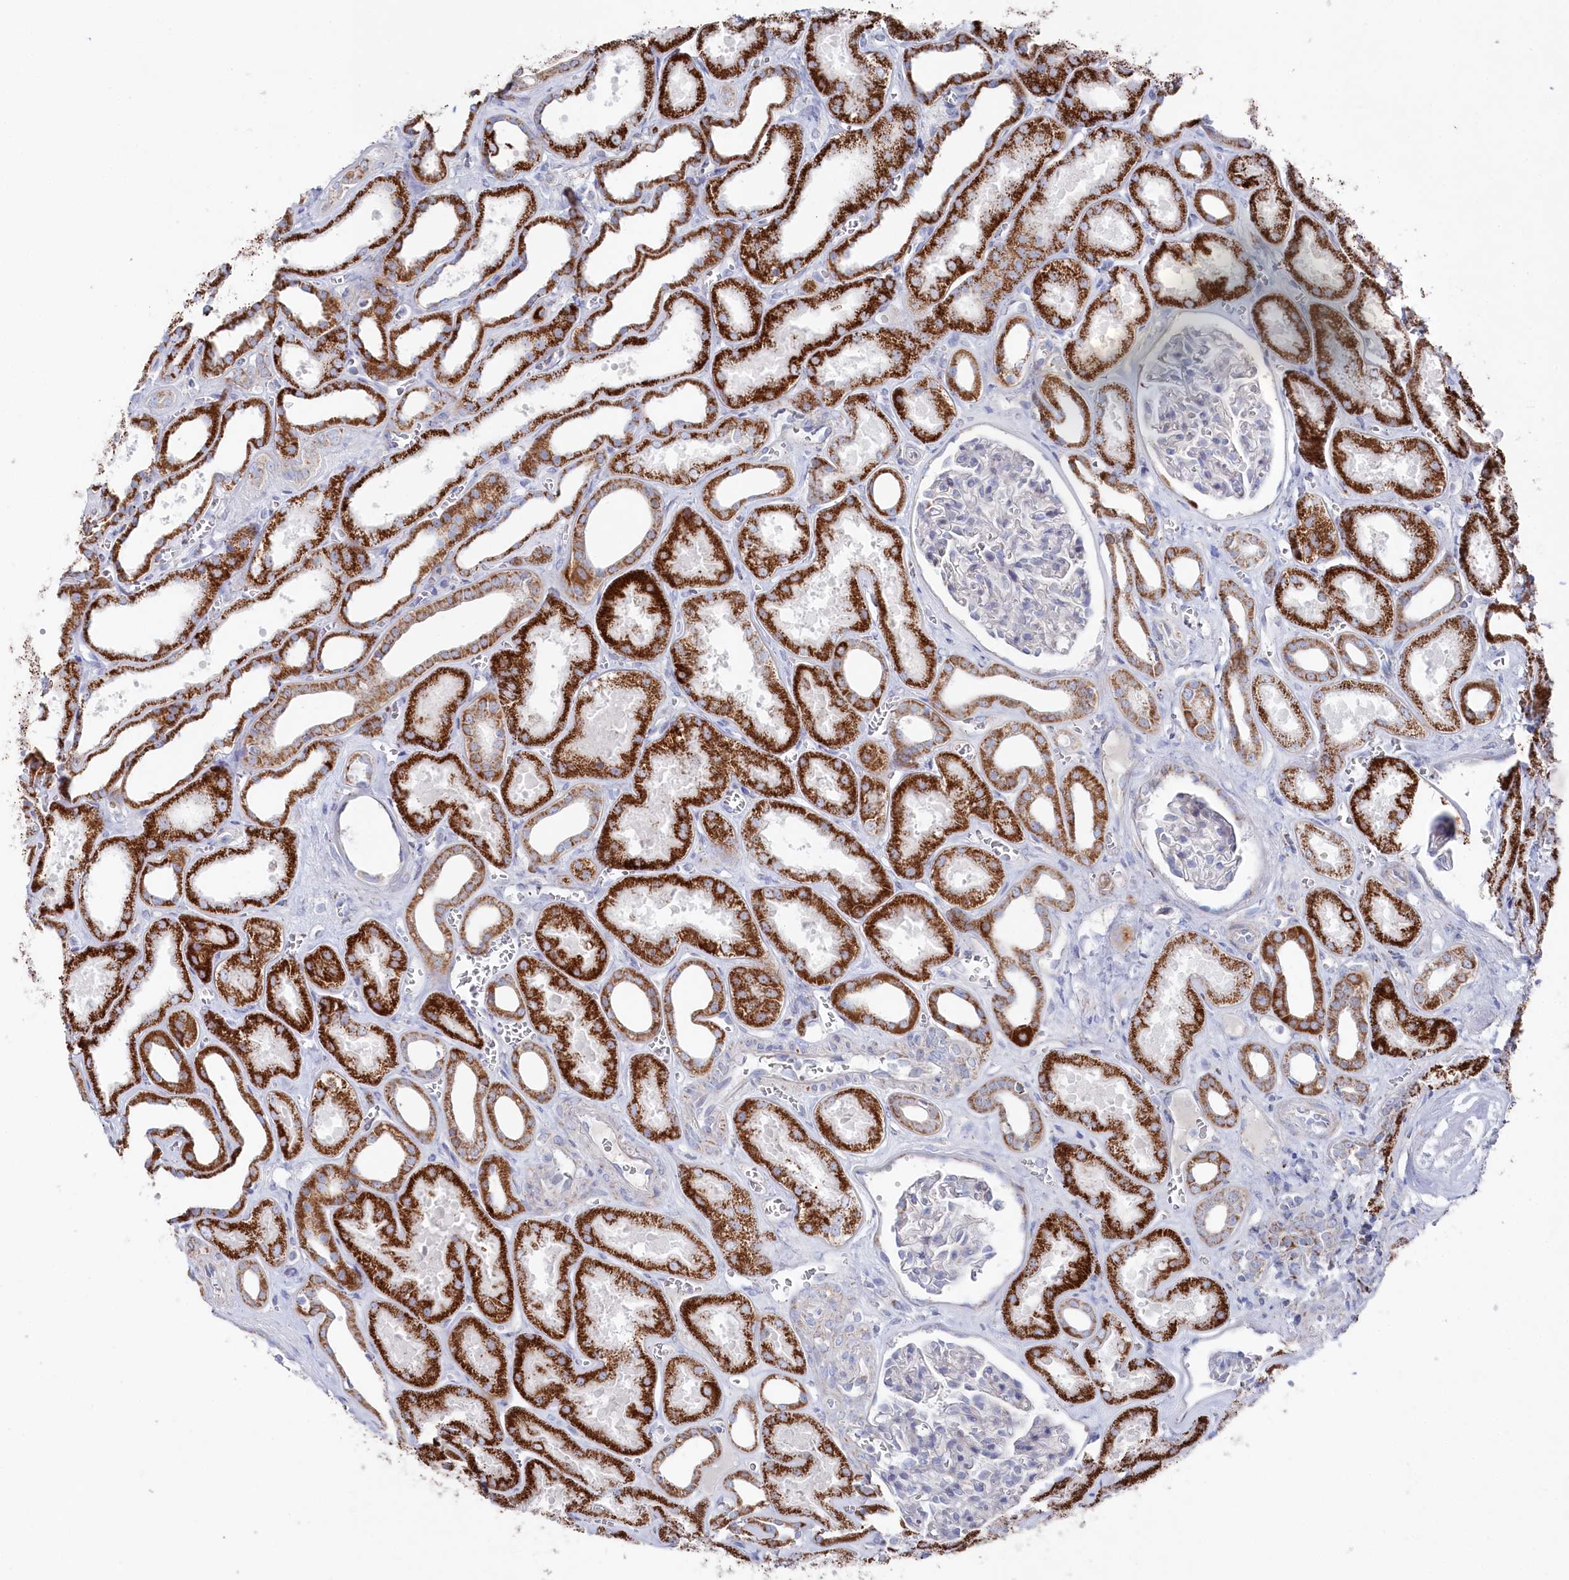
{"staining": {"intensity": "negative", "quantity": "none", "location": "none"}, "tissue": "kidney", "cell_type": "Cells in glomeruli", "image_type": "normal", "snomed": [{"axis": "morphology", "description": "Normal tissue, NOS"}, {"axis": "morphology", "description": "Adenocarcinoma, NOS"}, {"axis": "topography", "description": "Kidney"}], "caption": "This is an immunohistochemistry (IHC) photomicrograph of unremarkable kidney. There is no positivity in cells in glomeruli.", "gene": "GLS2", "patient": {"sex": "female", "age": 68}}